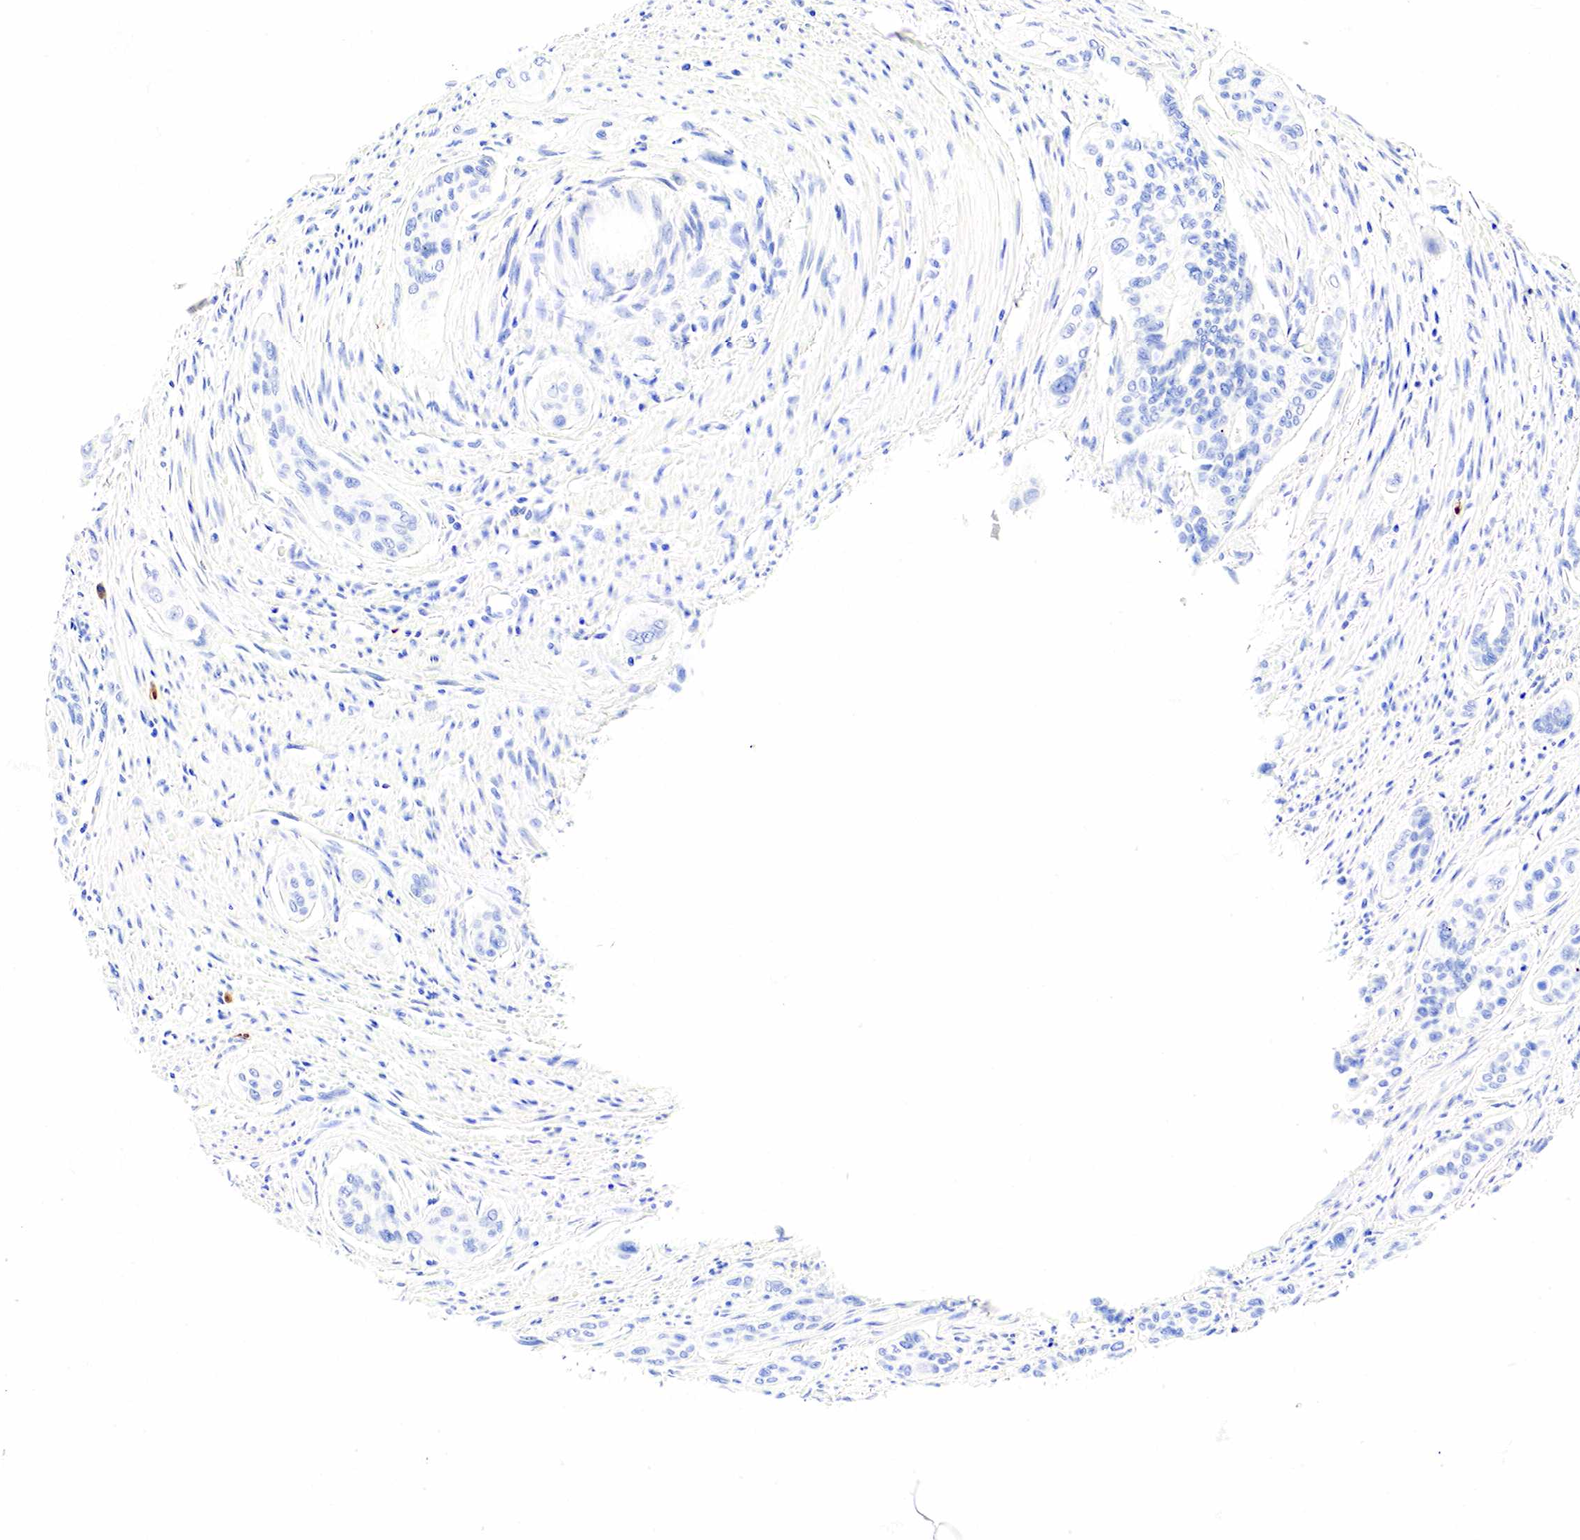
{"staining": {"intensity": "negative", "quantity": "none", "location": "none"}, "tissue": "pancreatic cancer", "cell_type": "Tumor cells", "image_type": "cancer", "snomed": [{"axis": "morphology", "description": "Adenocarcinoma, NOS"}, {"axis": "topography", "description": "Pancreas"}], "caption": "A photomicrograph of human pancreatic adenocarcinoma is negative for staining in tumor cells.", "gene": "CD79A", "patient": {"sex": "male", "age": 77}}